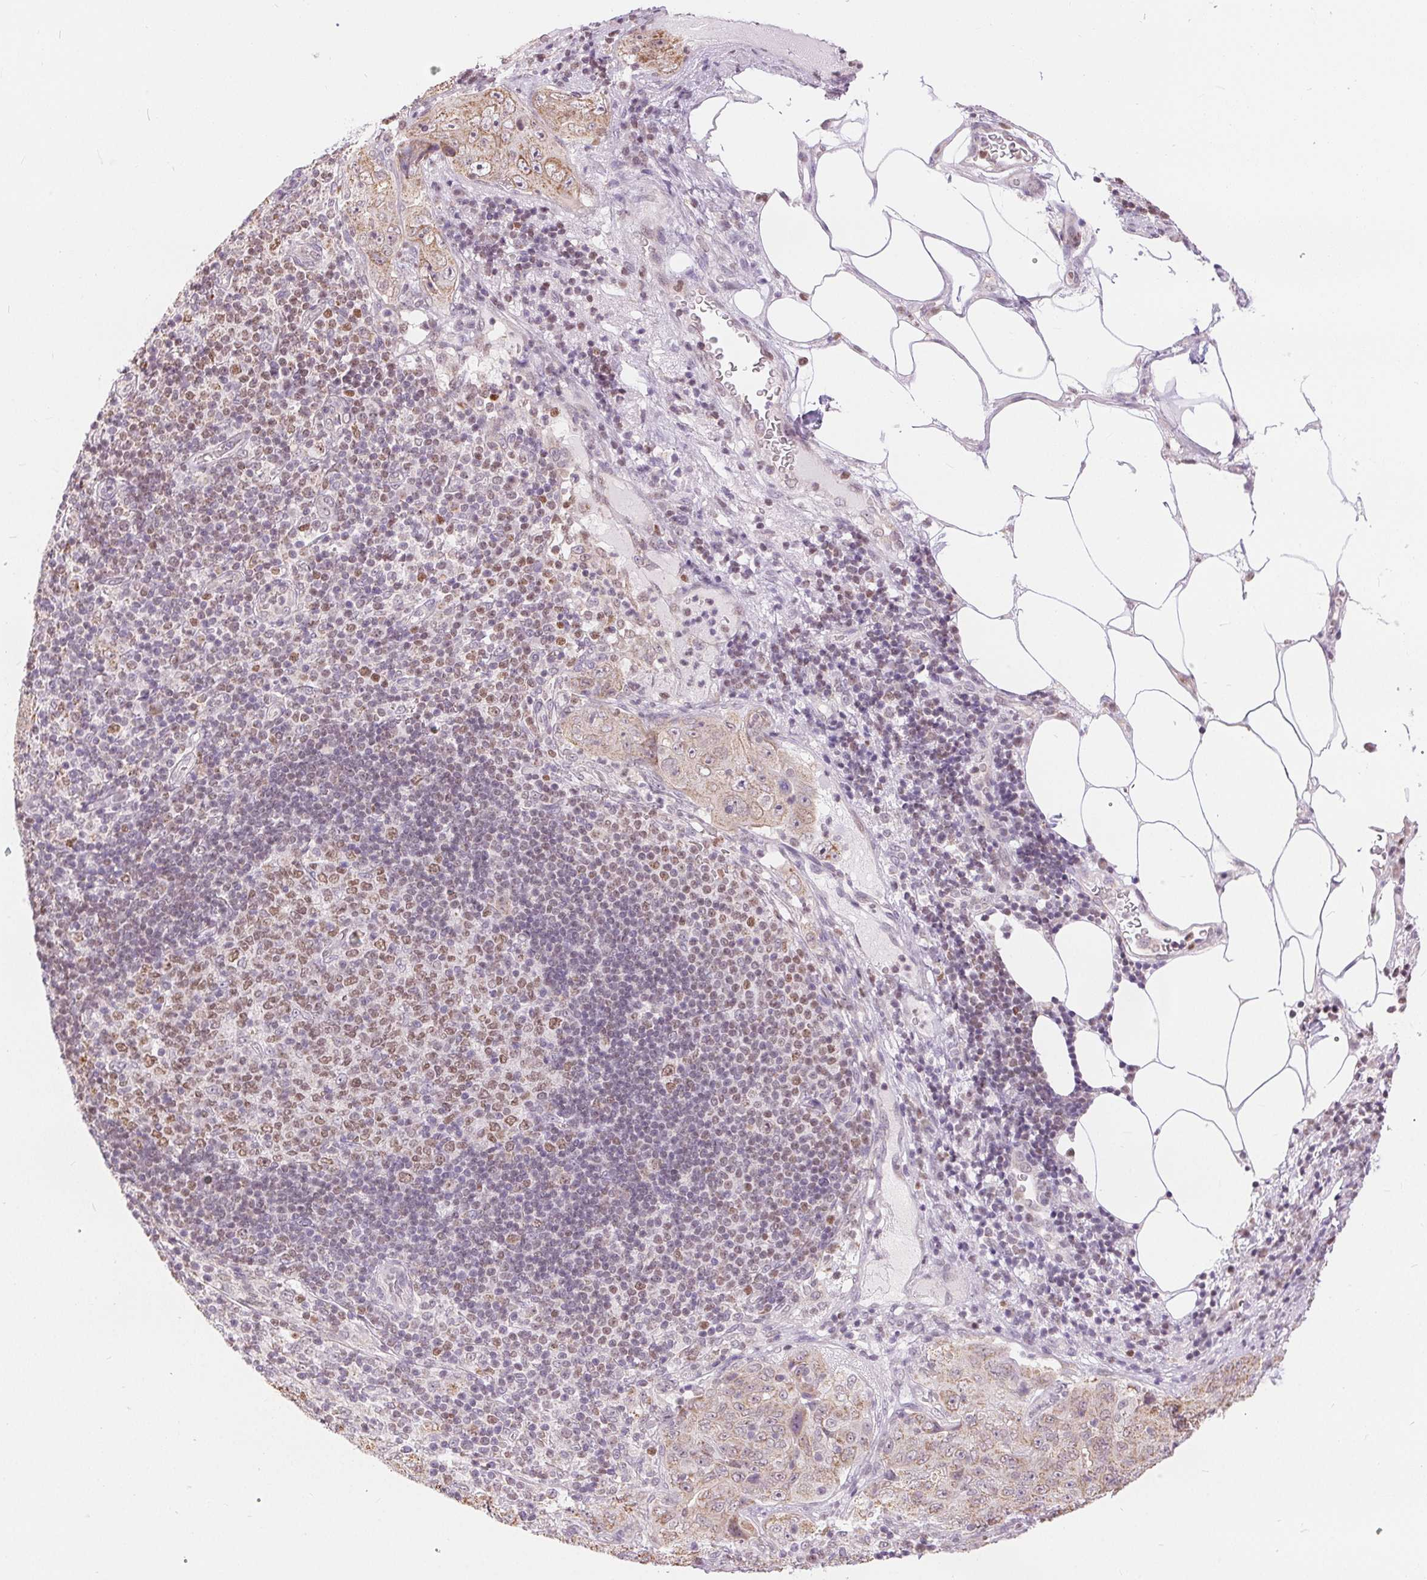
{"staining": {"intensity": "weak", "quantity": "25%-75%", "location": "cytoplasmic/membranous"}, "tissue": "pancreatic cancer", "cell_type": "Tumor cells", "image_type": "cancer", "snomed": [{"axis": "morphology", "description": "Adenocarcinoma, NOS"}, {"axis": "topography", "description": "Pancreas"}], "caption": "Human pancreatic cancer stained with a protein marker shows weak staining in tumor cells.", "gene": "POU2F2", "patient": {"sex": "male", "age": 68}}